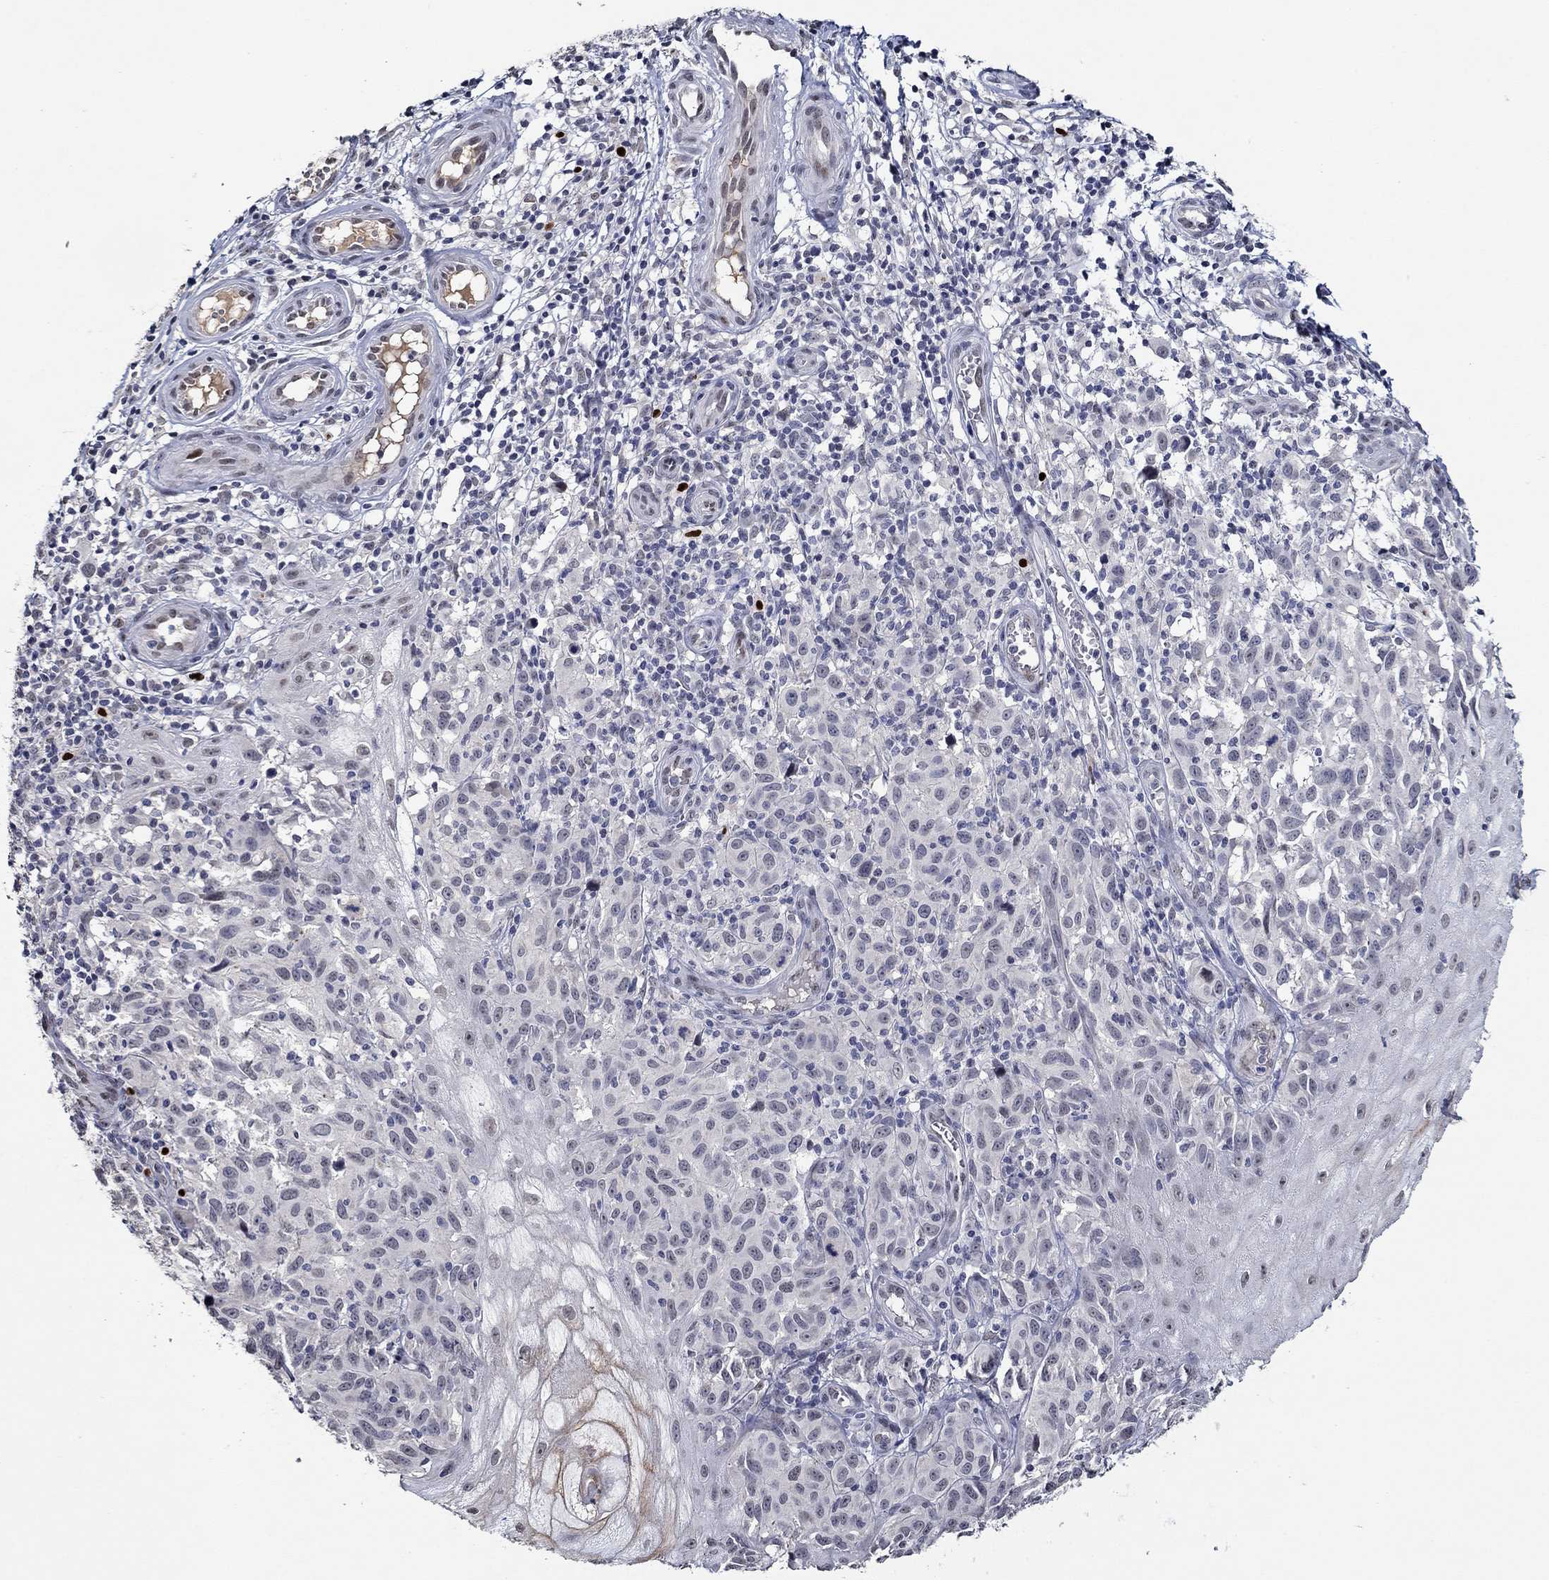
{"staining": {"intensity": "negative", "quantity": "none", "location": "none"}, "tissue": "melanoma", "cell_type": "Tumor cells", "image_type": "cancer", "snomed": [{"axis": "morphology", "description": "Malignant melanoma, NOS"}, {"axis": "topography", "description": "Skin"}], "caption": "Immunohistochemistry of melanoma demonstrates no expression in tumor cells.", "gene": "GATA2", "patient": {"sex": "female", "age": 53}}